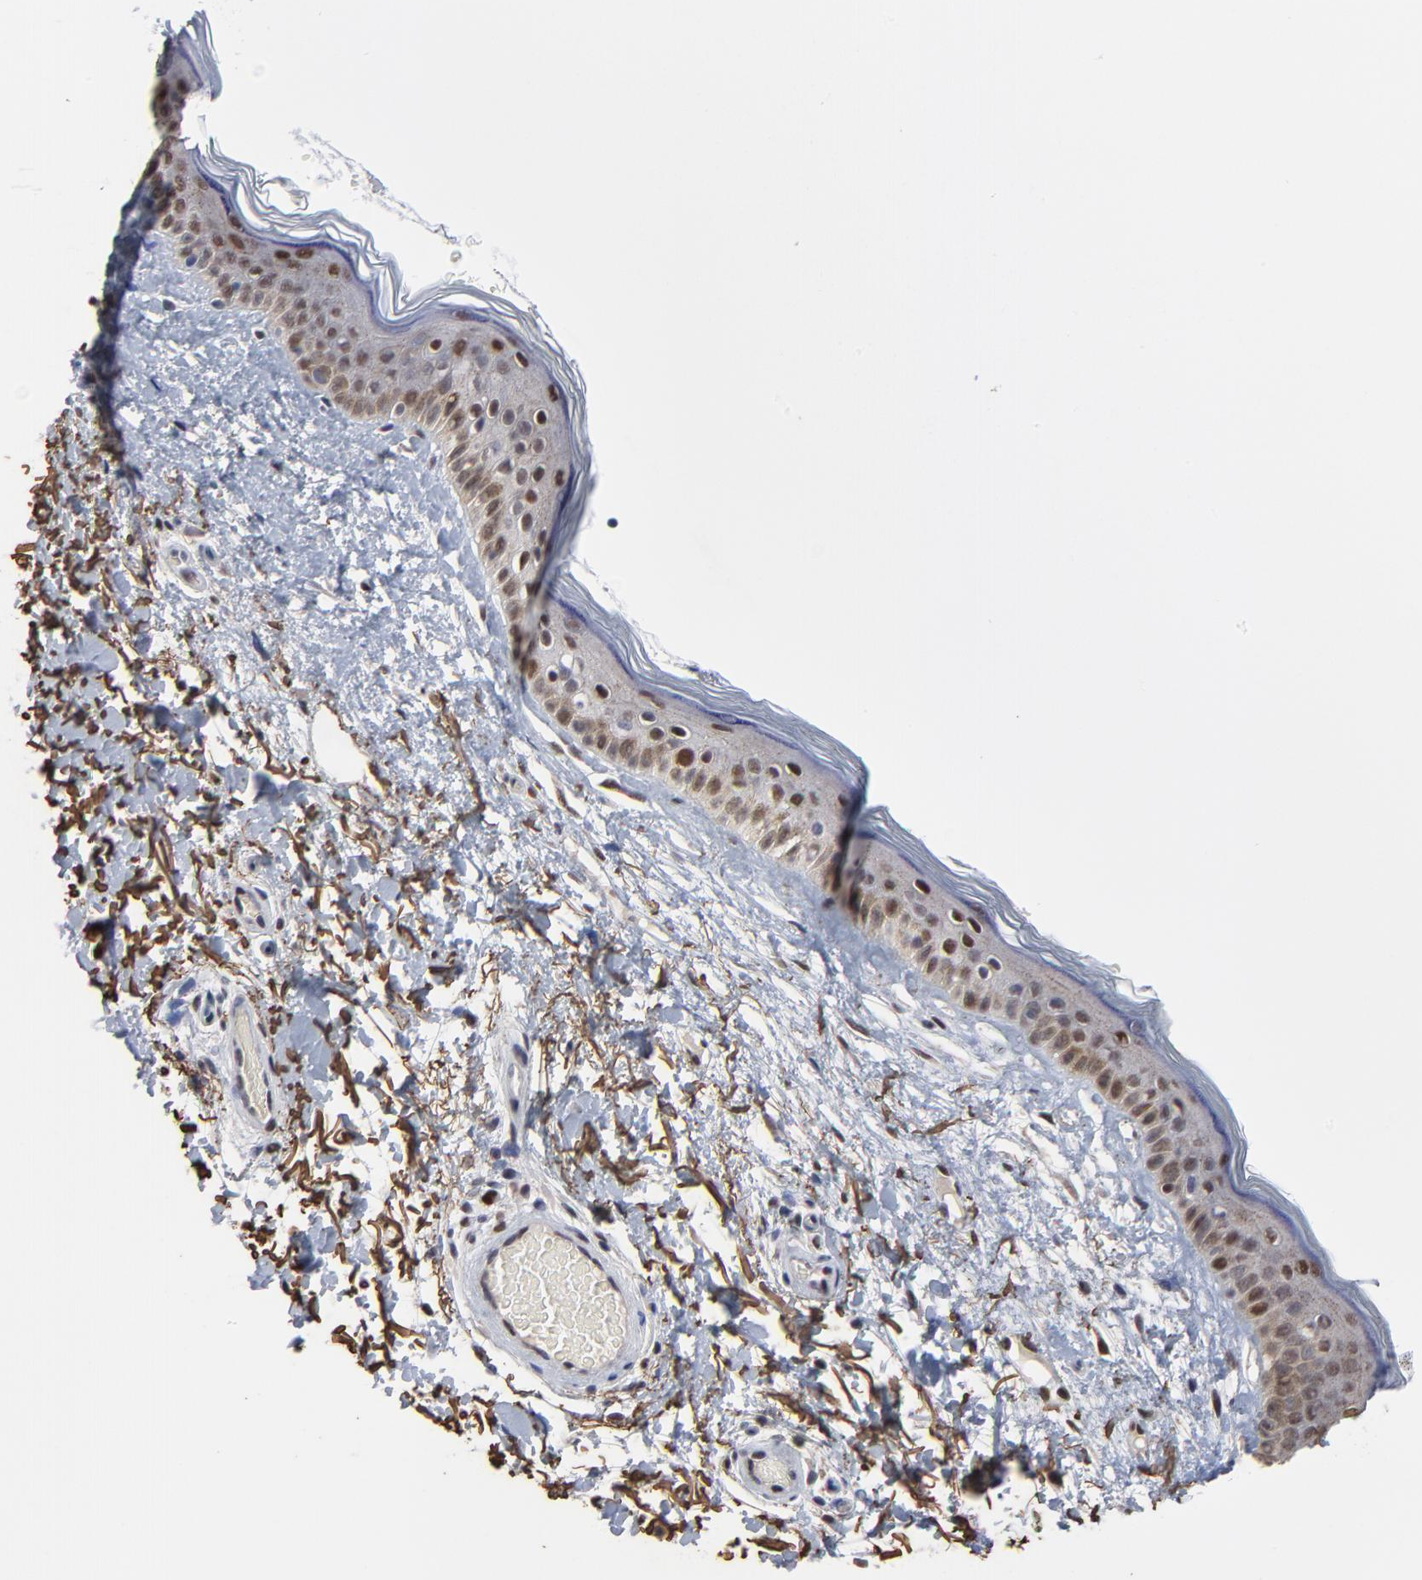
{"staining": {"intensity": "moderate", "quantity": "25%-75%", "location": "nuclear"}, "tissue": "skin", "cell_type": "Fibroblasts", "image_type": "normal", "snomed": [{"axis": "morphology", "description": "Normal tissue, NOS"}, {"axis": "topography", "description": "Skin"}], "caption": "Normal skin was stained to show a protein in brown. There is medium levels of moderate nuclear expression in about 25%-75% of fibroblasts.", "gene": "OGFOD1", "patient": {"sex": "male", "age": 63}}